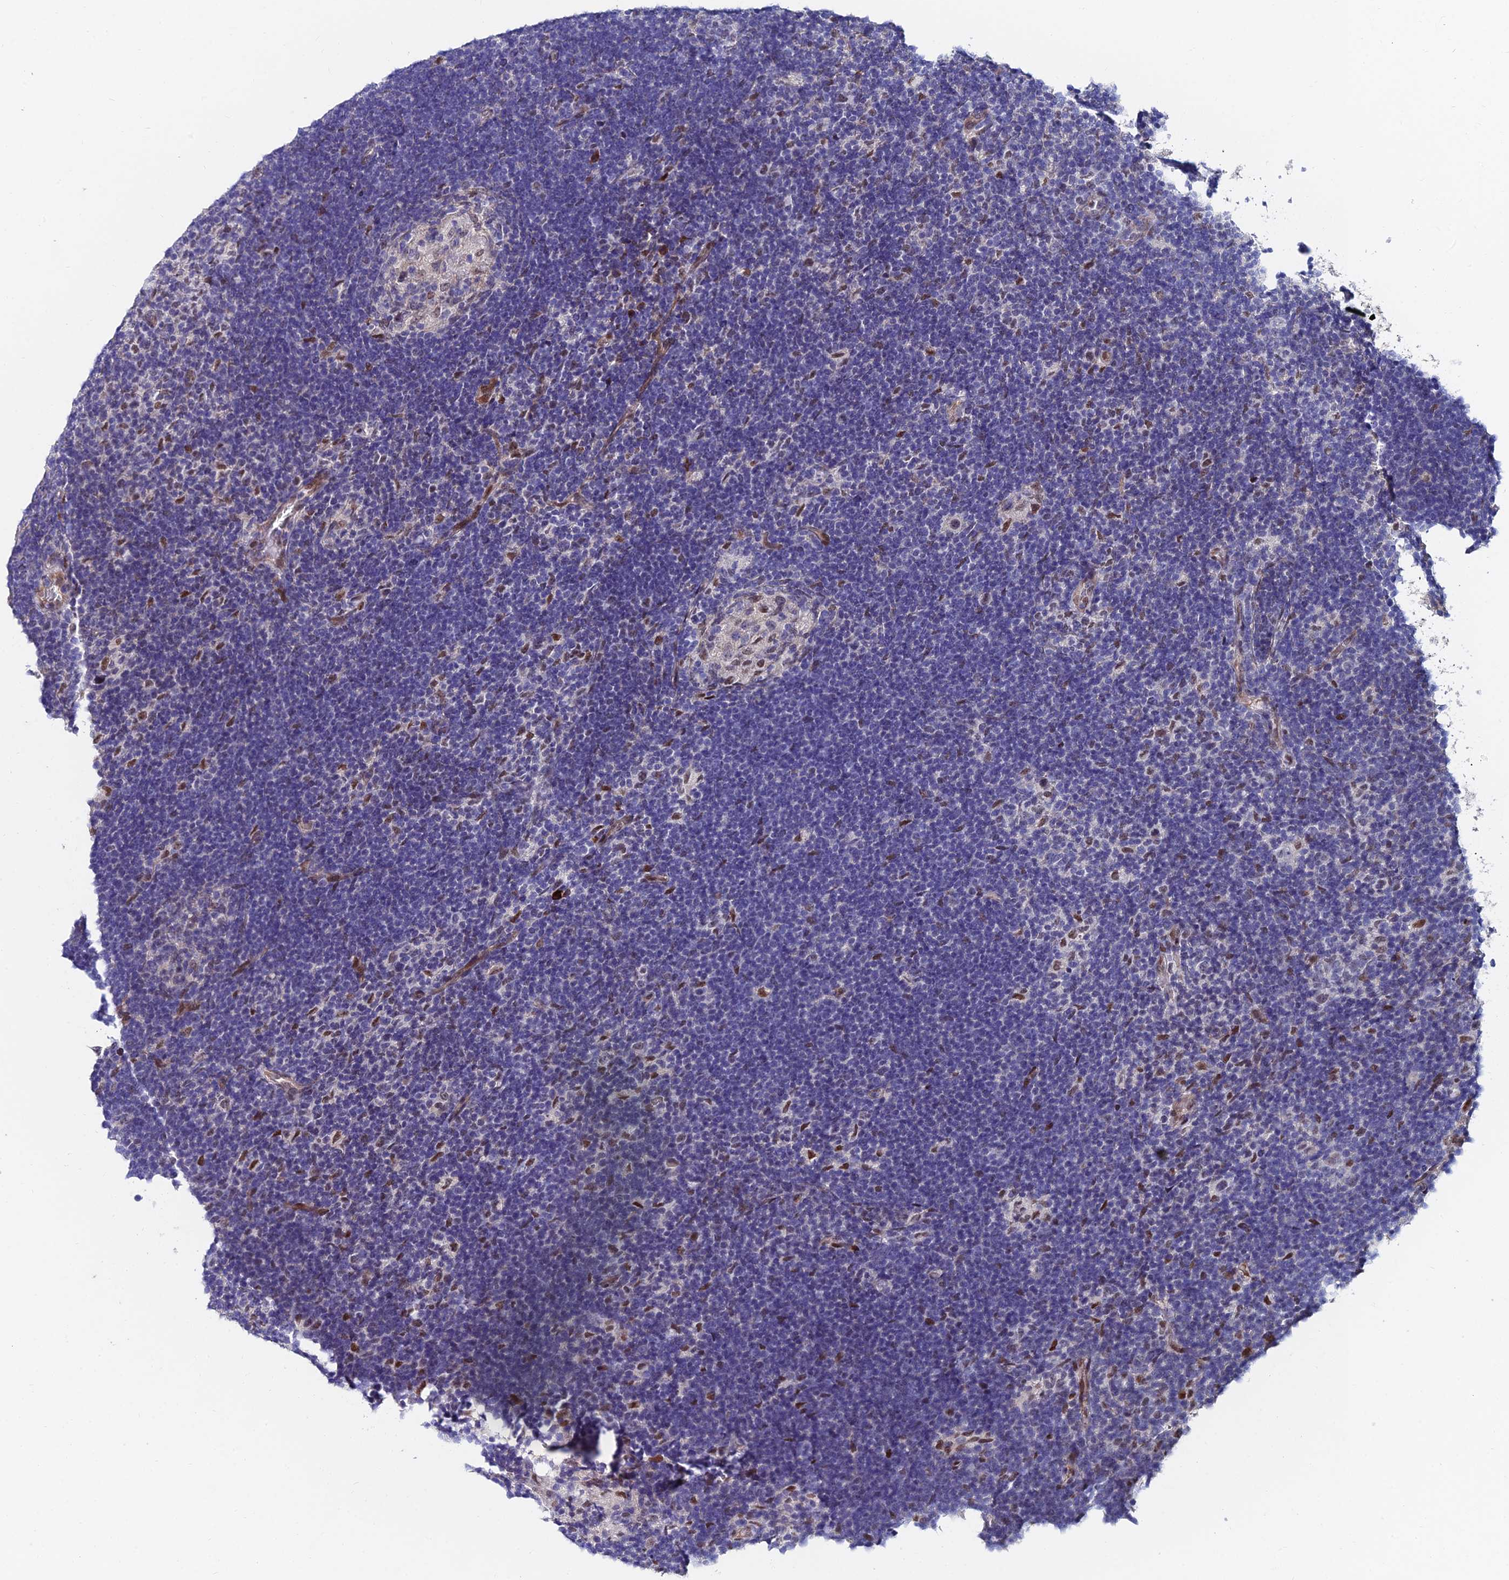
{"staining": {"intensity": "weak", "quantity": "25%-75%", "location": "nuclear"}, "tissue": "lymphoma", "cell_type": "Tumor cells", "image_type": "cancer", "snomed": [{"axis": "morphology", "description": "Hodgkin's disease, NOS"}, {"axis": "topography", "description": "Lymph node"}], "caption": "Lymphoma tissue demonstrates weak nuclear expression in approximately 25%-75% of tumor cells, visualized by immunohistochemistry.", "gene": "TRIM24", "patient": {"sex": "female", "age": 57}}